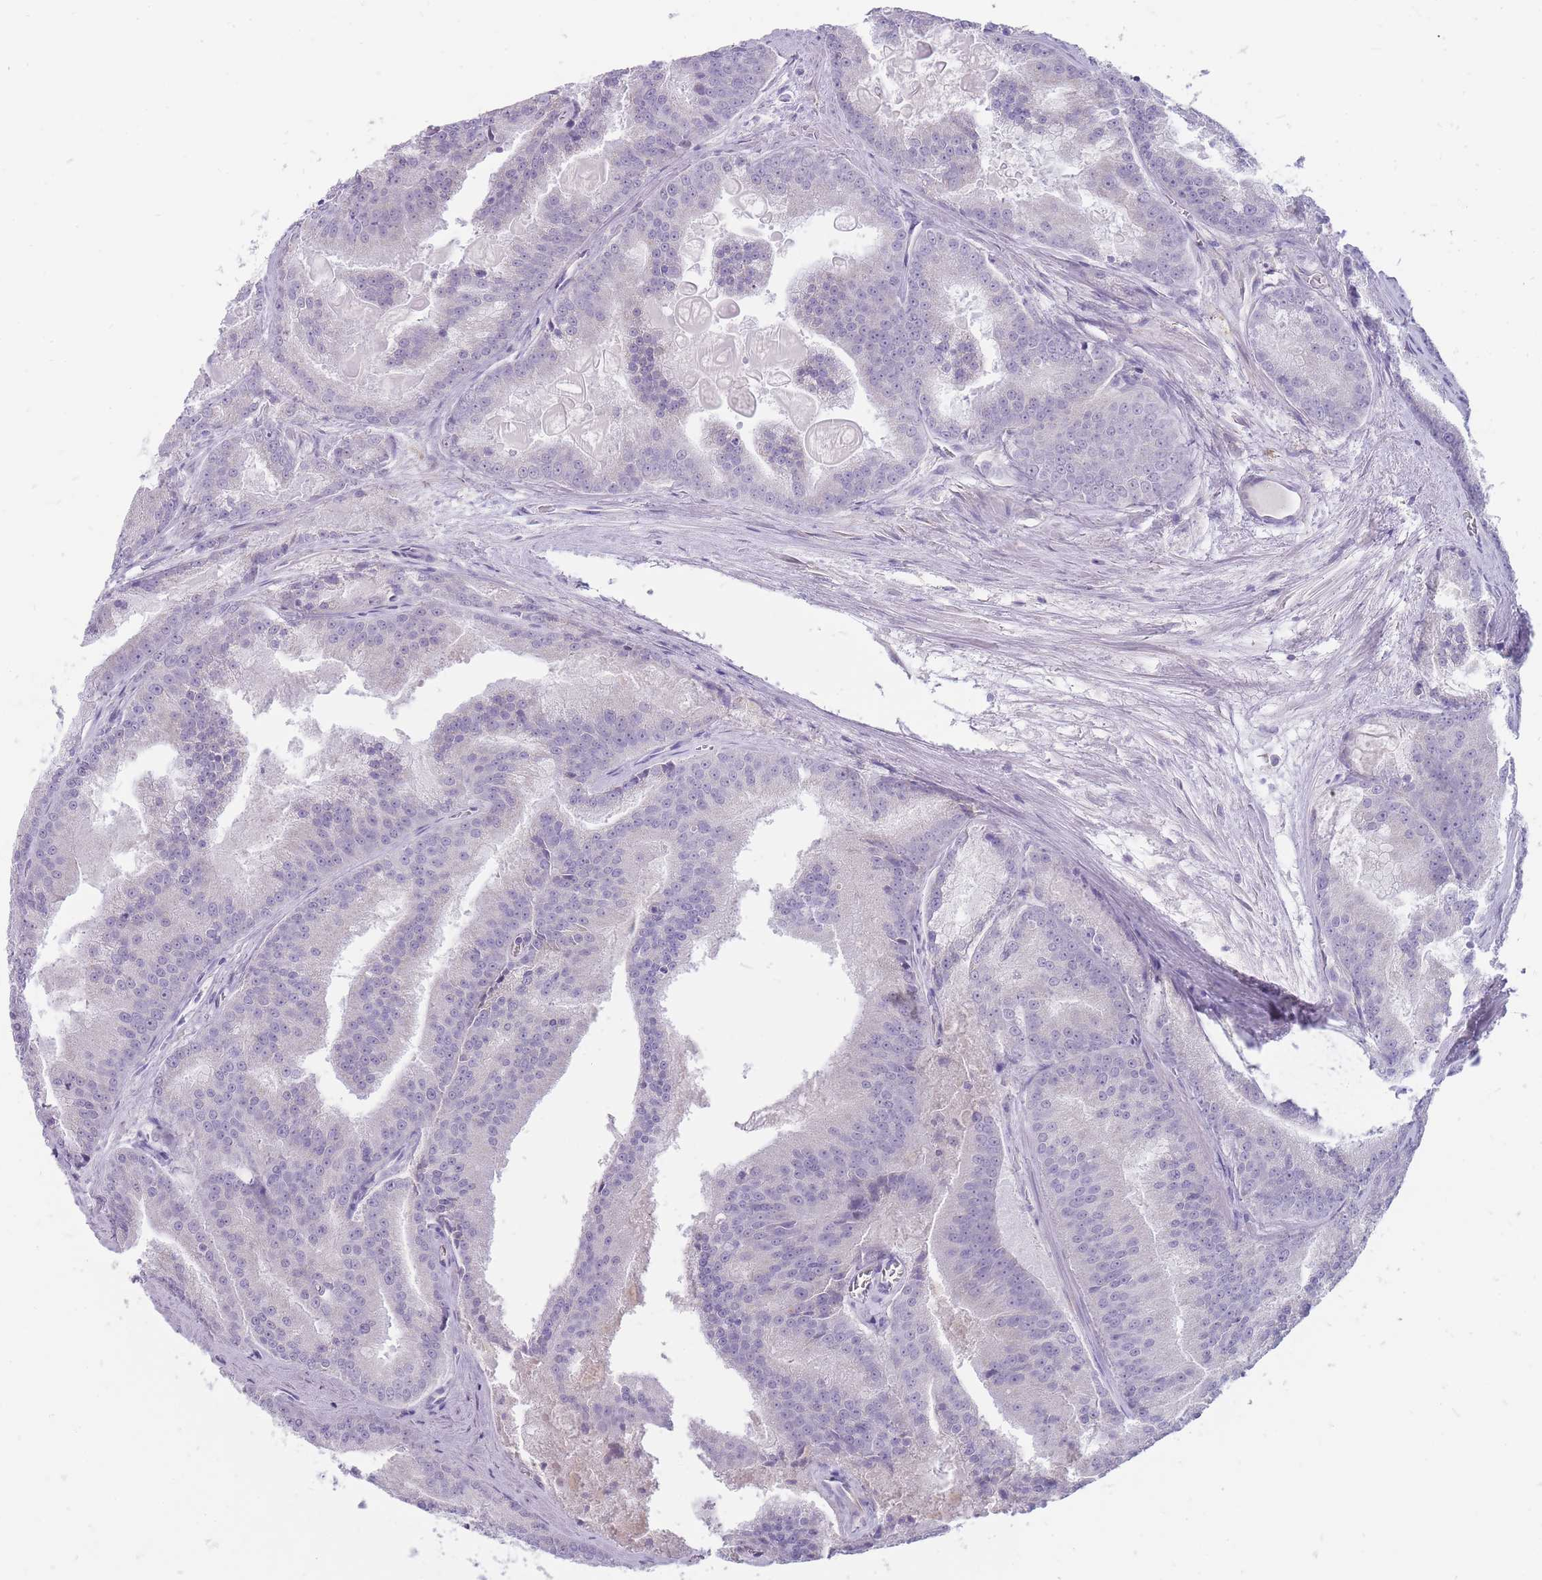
{"staining": {"intensity": "negative", "quantity": "none", "location": "none"}, "tissue": "prostate cancer", "cell_type": "Tumor cells", "image_type": "cancer", "snomed": [{"axis": "morphology", "description": "Adenocarcinoma, High grade"}, {"axis": "topography", "description": "Prostate"}], "caption": "High power microscopy photomicrograph of an immunohistochemistry image of adenocarcinoma (high-grade) (prostate), revealing no significant staining in tumor cells. (DAB (3,3'-diaminobenzidine) immunohistochemistry (IHC), high magnification).", "gene": "ERICH4", "patient": {"sex": "male", "age": 61}}